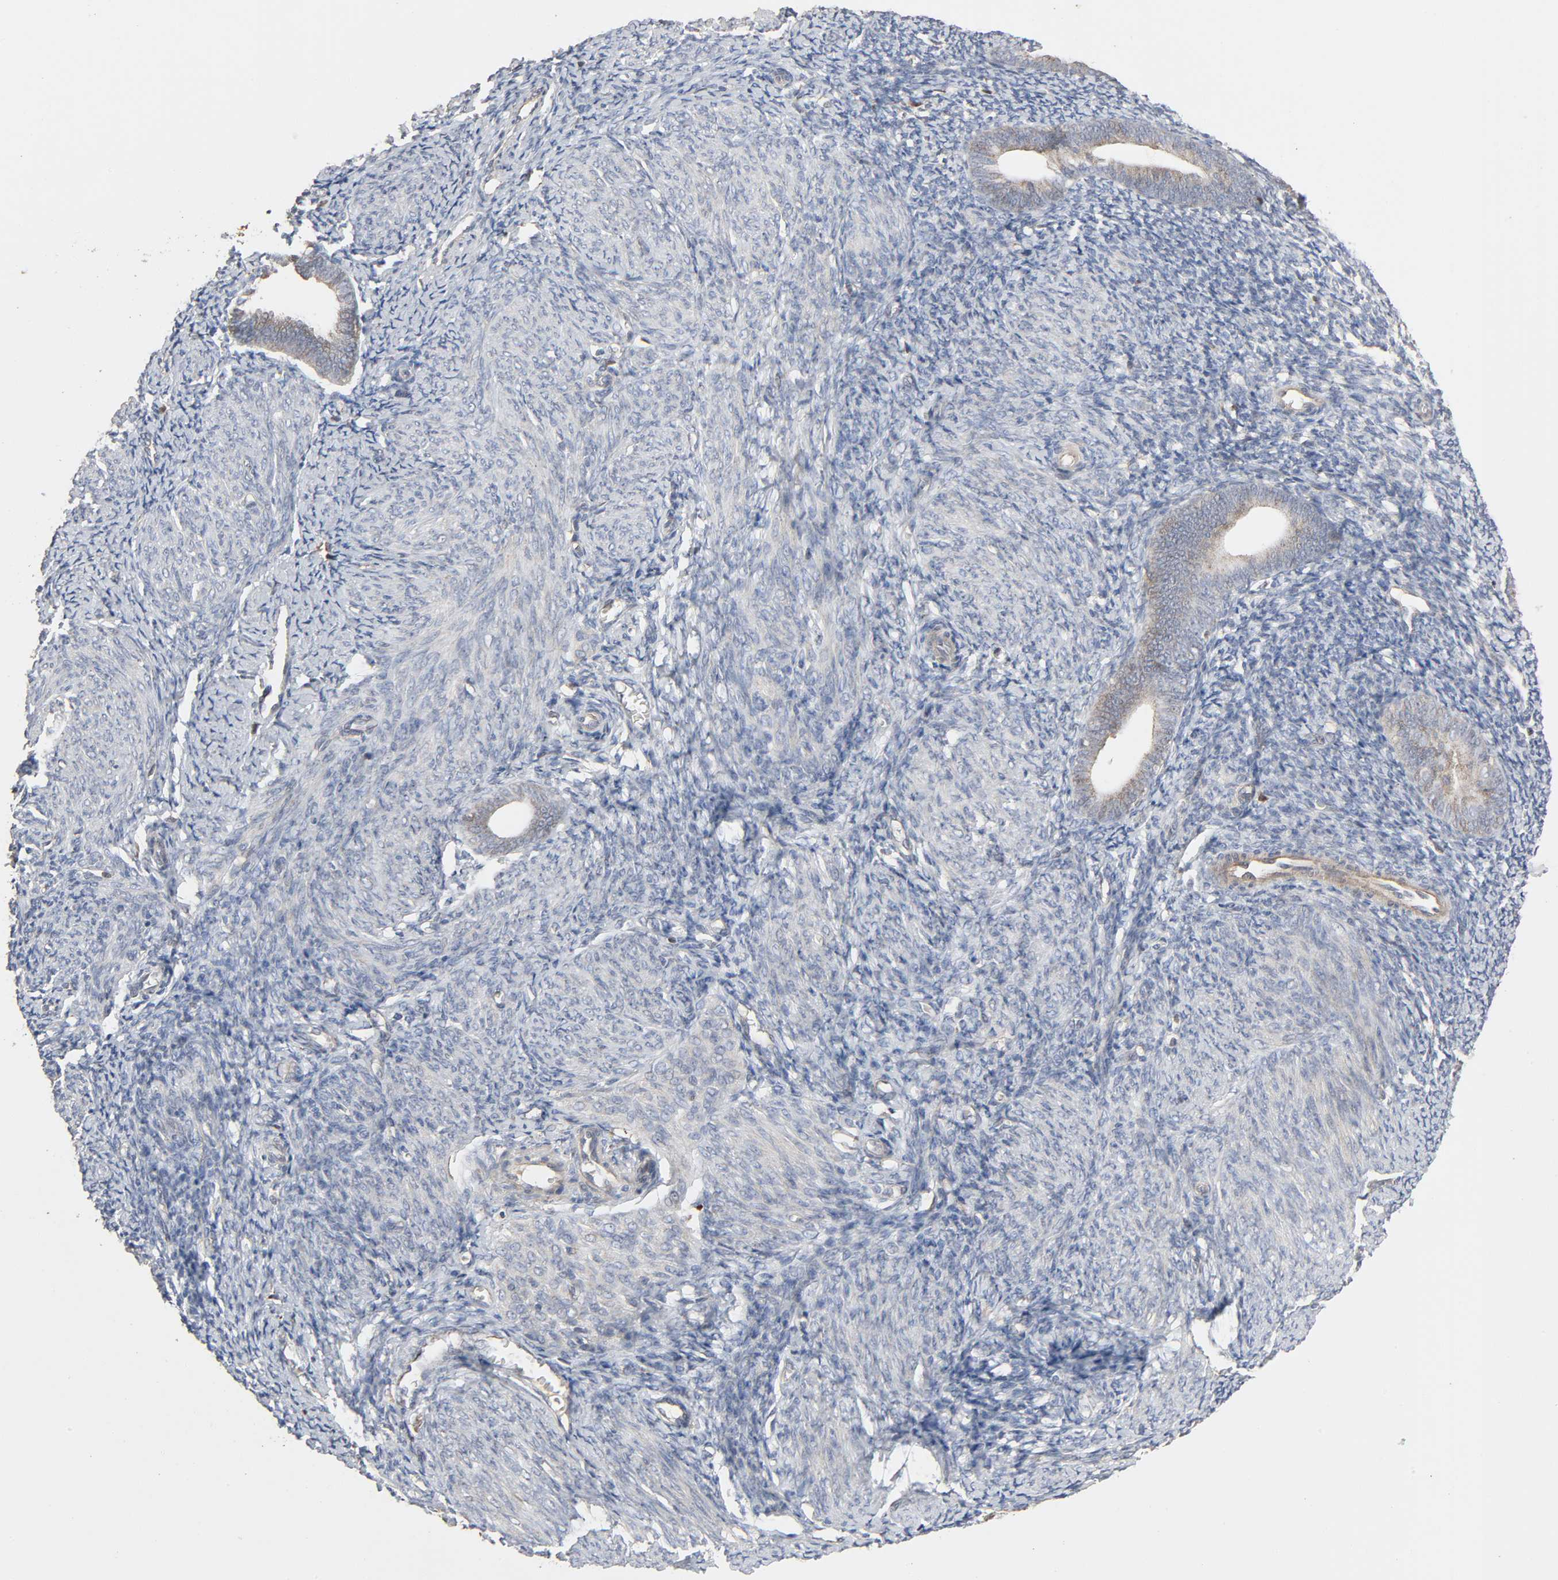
{"staining": {"intensity": "weak", "quantity": "25%-75%", "location": "cytoplasmic/membranous"}, "tissue": "endometrium", "cell_type": "Cells in endometrial stroma", "image_type": "normal", "snomed": [{"axis": "morphology", "description": "Normal tissue, NOS"}, {"axis": "topography", "description": "Endometrium"}], "caption": "Immunohistochemistry (IHC) of normal human endometrium displays low levels of weak cytoplasmic/membranous positivity in approximately 25%-75% of cells in endometrial stroma.", "gene": "CDK6", "patient": {"sex": "female", "age": 57}}